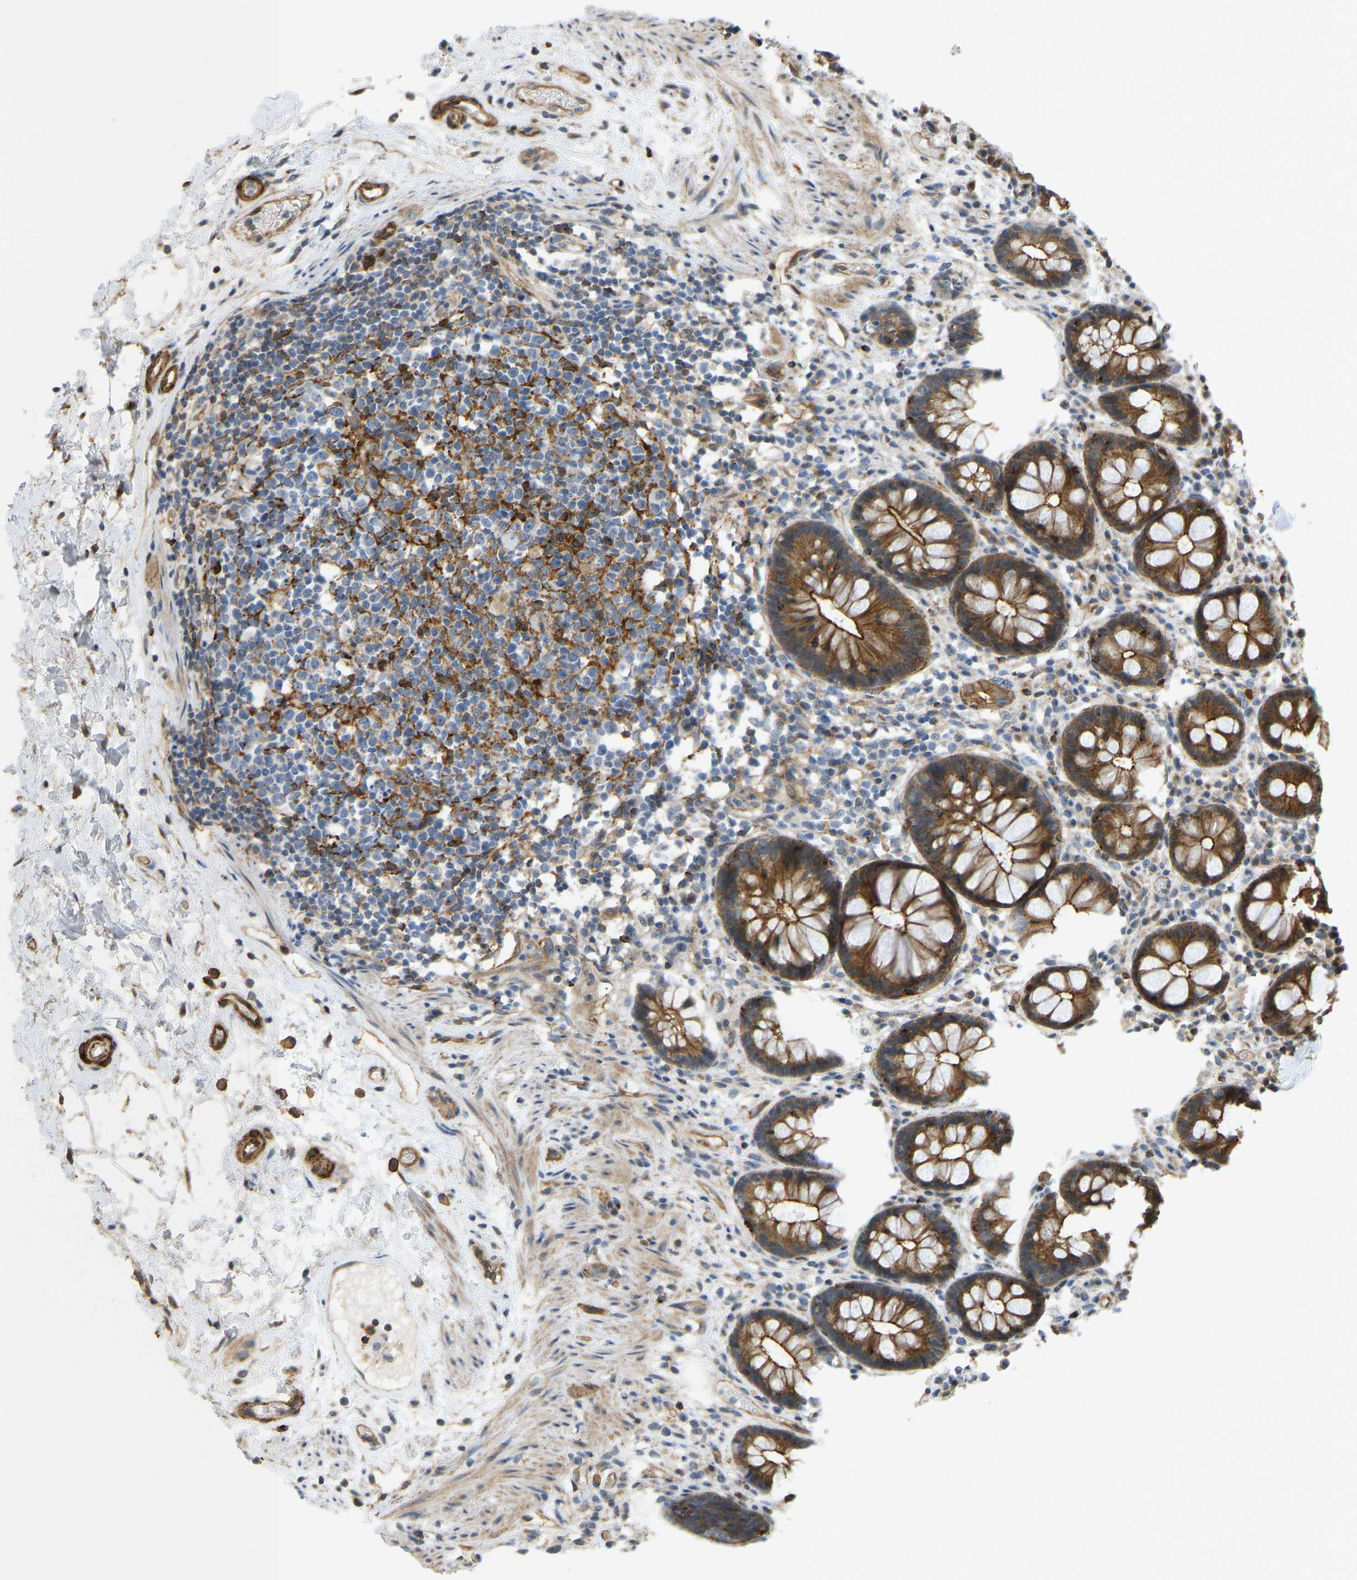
{"staining": {"intensity": "moderate", "quantity": ">75%", "location": "cytoplasmic/membranous"}, "tissue": "rectum", "cell_type": "Glandular cells", "image_type": "normal", "snomed": [{"axis": "morphology", "description": "Normal tissue, NOS"}, {"axis": "topography", "description": "Rectum"}], "caption": "Brown immunohistochemical staining in normal human rectum exhibits moderate cytoplasmic/membranous staining in about >75% of glandular cells.", "gene": "KIAA1671", "patient": {"sex": "male", "age": 64}}